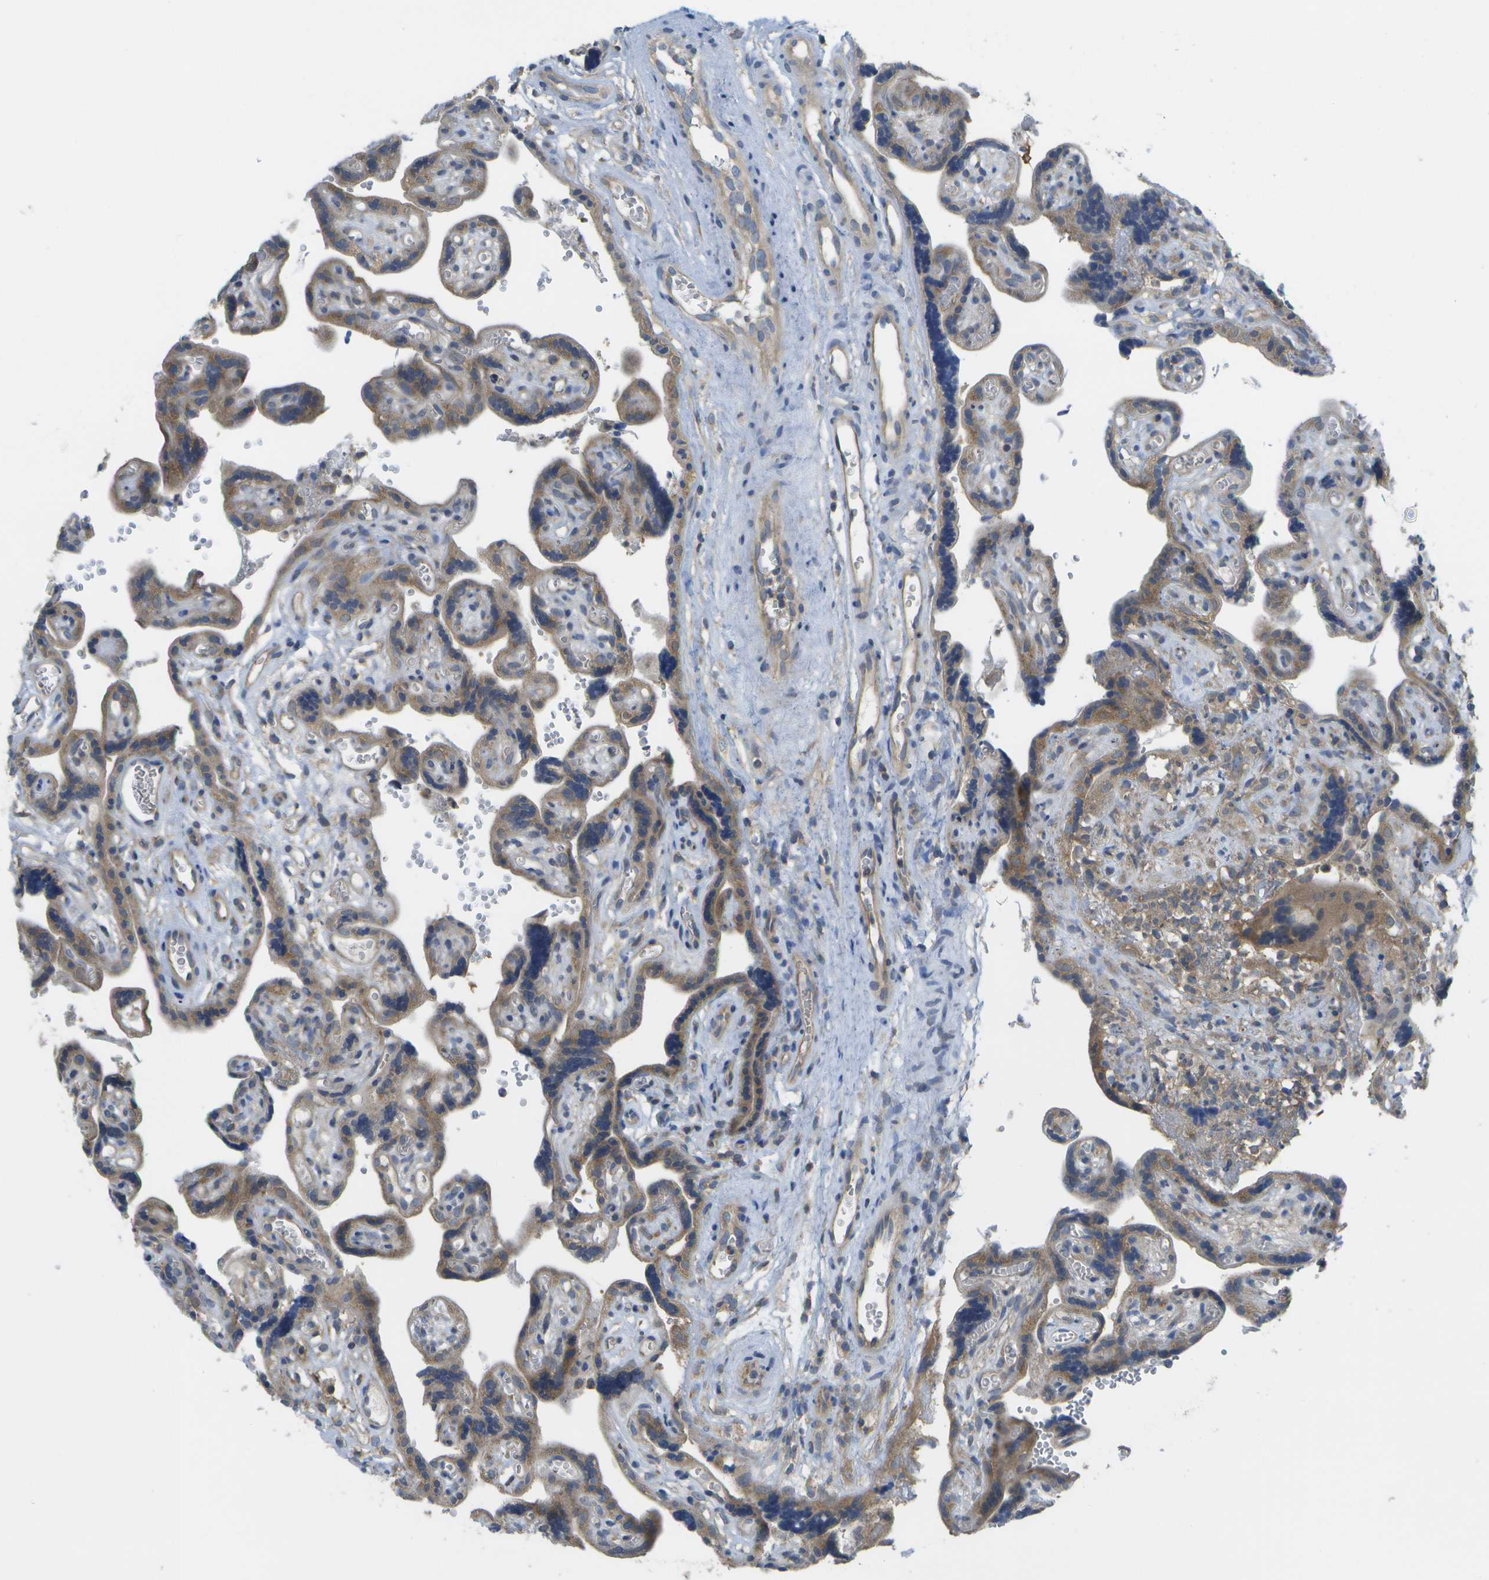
{"staining": {"intensity": "moderate", "quantity": ">75%", "location": "cytoplasmic/membranous"}, "tissue": "placenta", "cell_type": "Decidual cells", "image_type": "normal", "snomed": [{"axis": "morphology", "description": "Normal tissue, NOS"}, {"axis": "topography", "description": "Placenta"}], "caption": "Normal placenta reveals moderate cytoplasmic/membranous positivity in approximately >75% of decidual cells, visualized by immunohistochemistry. The protein of interest is shown in brown color, while the nuclei are stained blue.", "gene": "DPM3", "patient": {"sex": "female", "age": 30}}